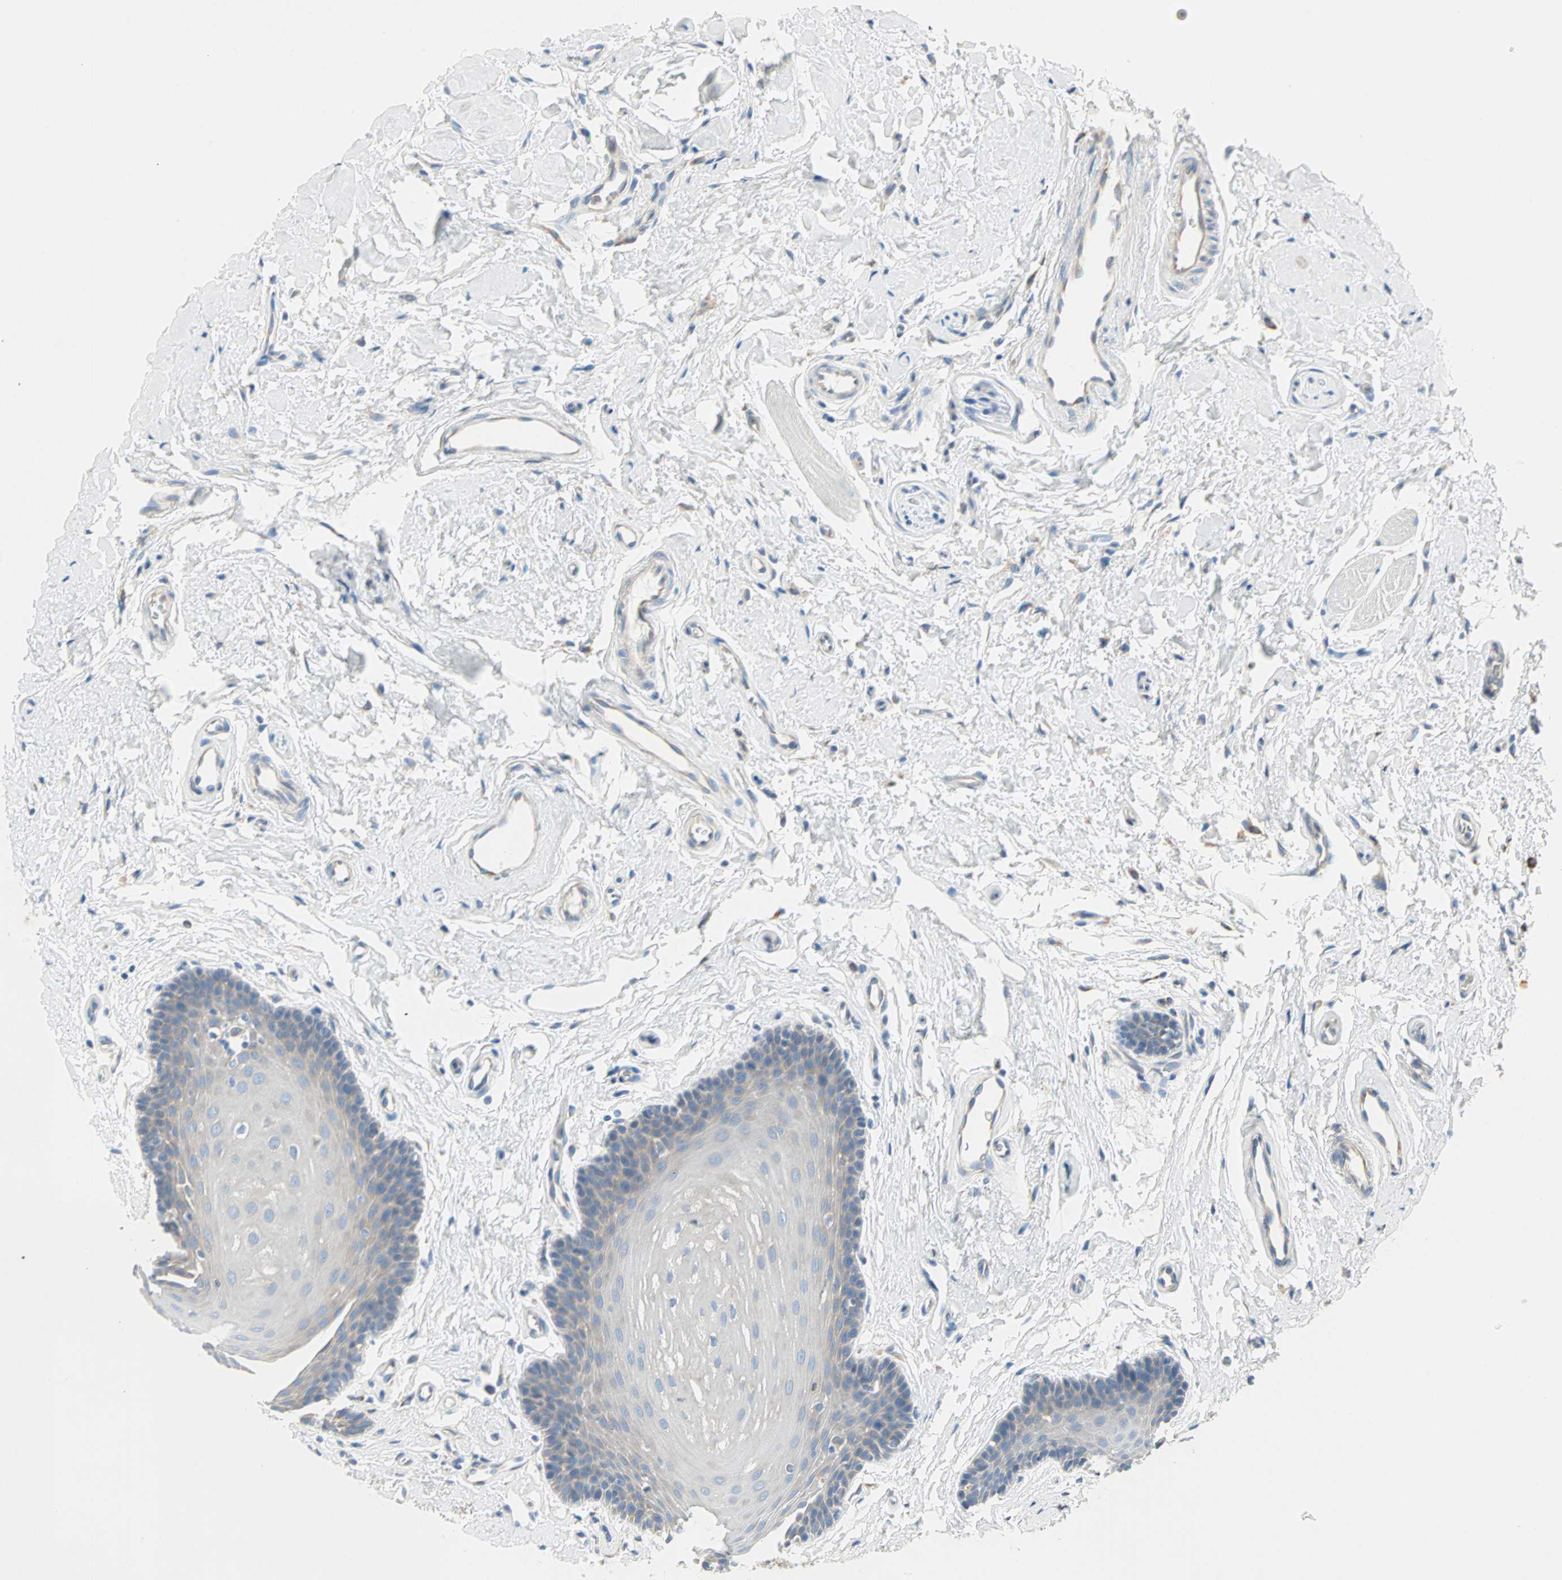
{"staining": {"intensity": "weak", "quantity": "25%-75%", "location": "cytoplasmic/membranous"}, "tissue": "oral mucosa", "cell_type": "Squamous epithelial cells", "image_type": "normal", "snomed": [{"axis": "morphology", "description": "Normal tissue, NOS"}, {"axis": "topography", "description": "Oral tissue"}], "caption": "Protein expression analysis of normal human oral mucosa reveals weak cytoplasmic/membranous staining in about 25%-75% of squamous epithelial cells.", "gene": "PLCXD1", "patient": {"sex": "male", "age": 62}}